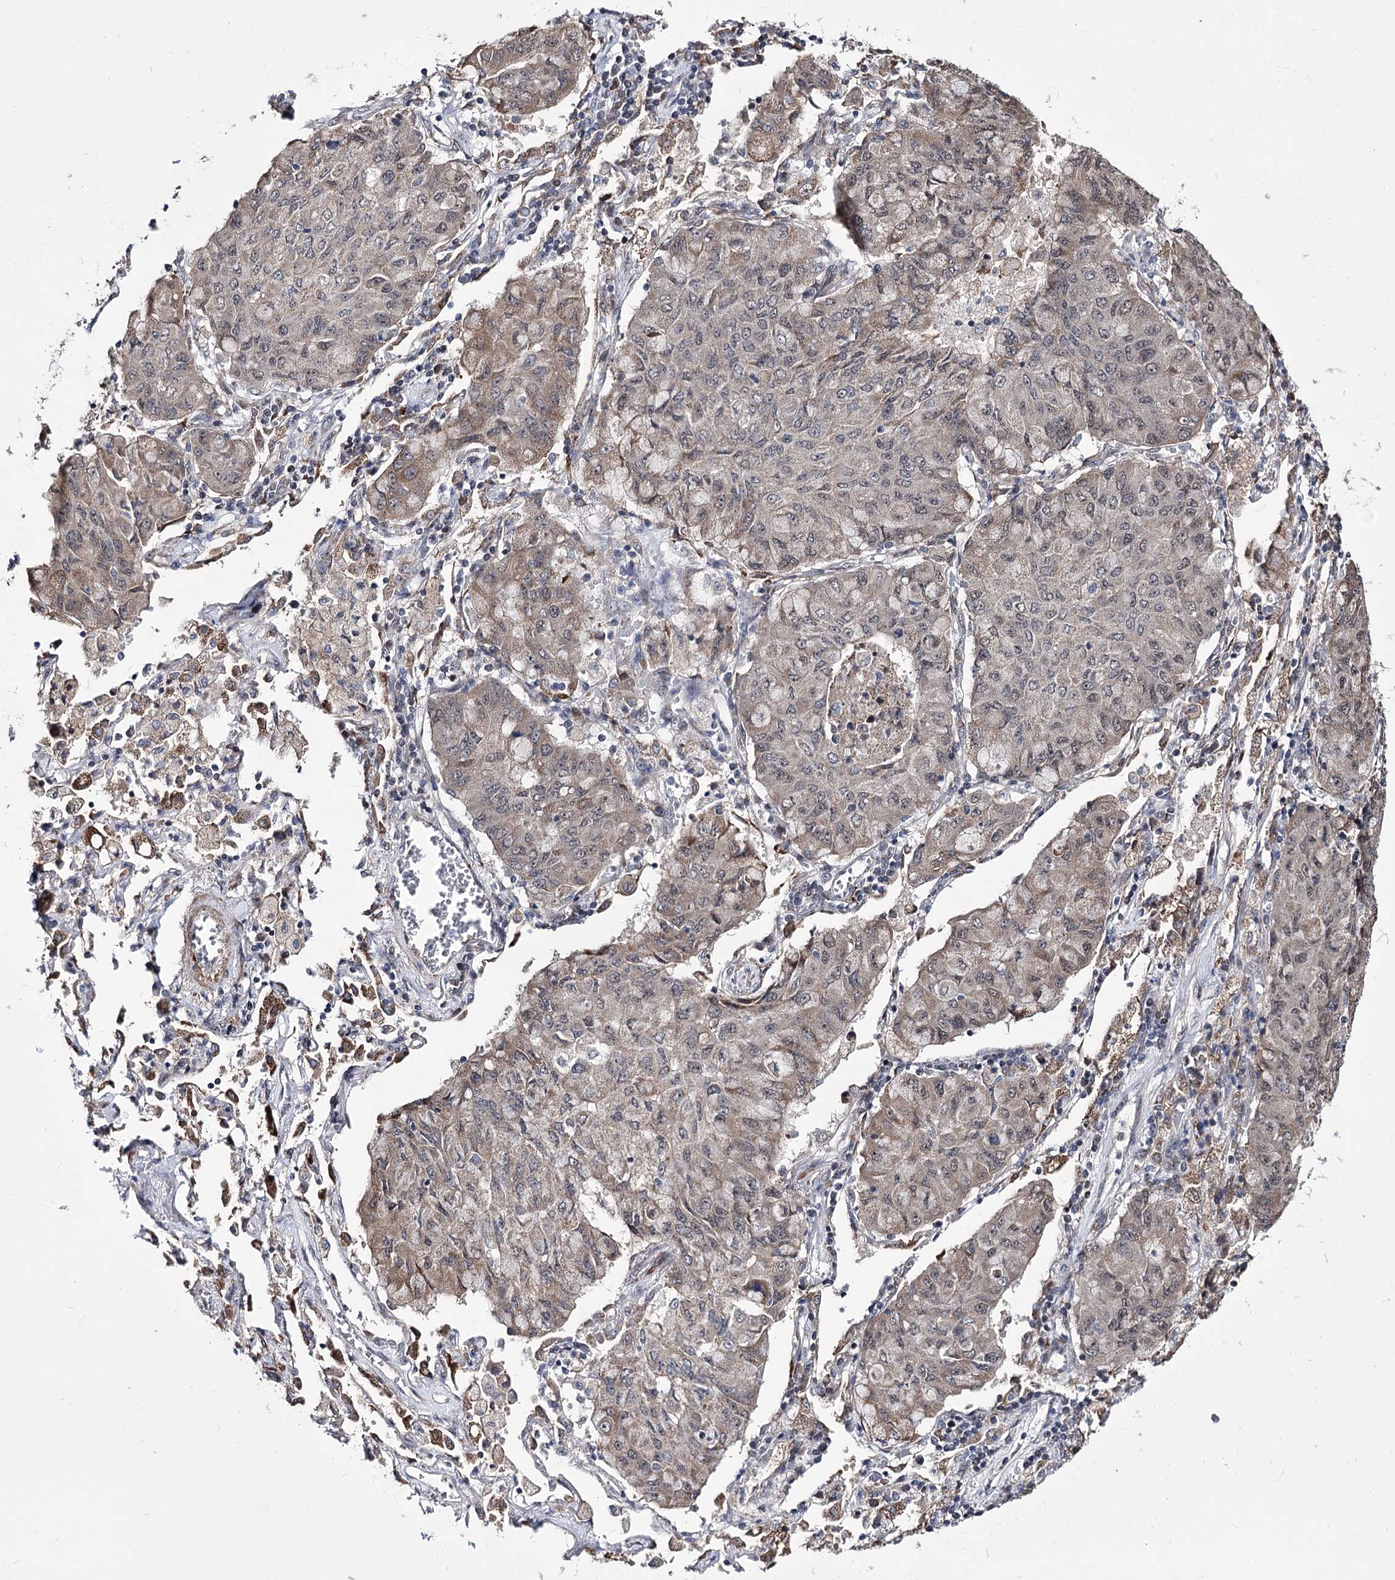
{"staining": {"intensity": "weak", "quantity": "25%-75%", "location": "cytoplasmic/membranous"}, "tissue": "lung cancer", "cell_type": "Tumor cells", "image_type": "cancer", "snomed": [{"axis": "morphology", "description": "Squamous cell carcinoma, NOS"}, {"axis": "topography", "description": "Lung"}], "caption": "The image demonstrates immunohistochemical staining of lung cancer. There is weak cytoplasmic/membranous expression is appreciated in about 25%-75% of tumor cells.", "gene": "PPRC1", "patient": {"sex": "male", "age": 74}}